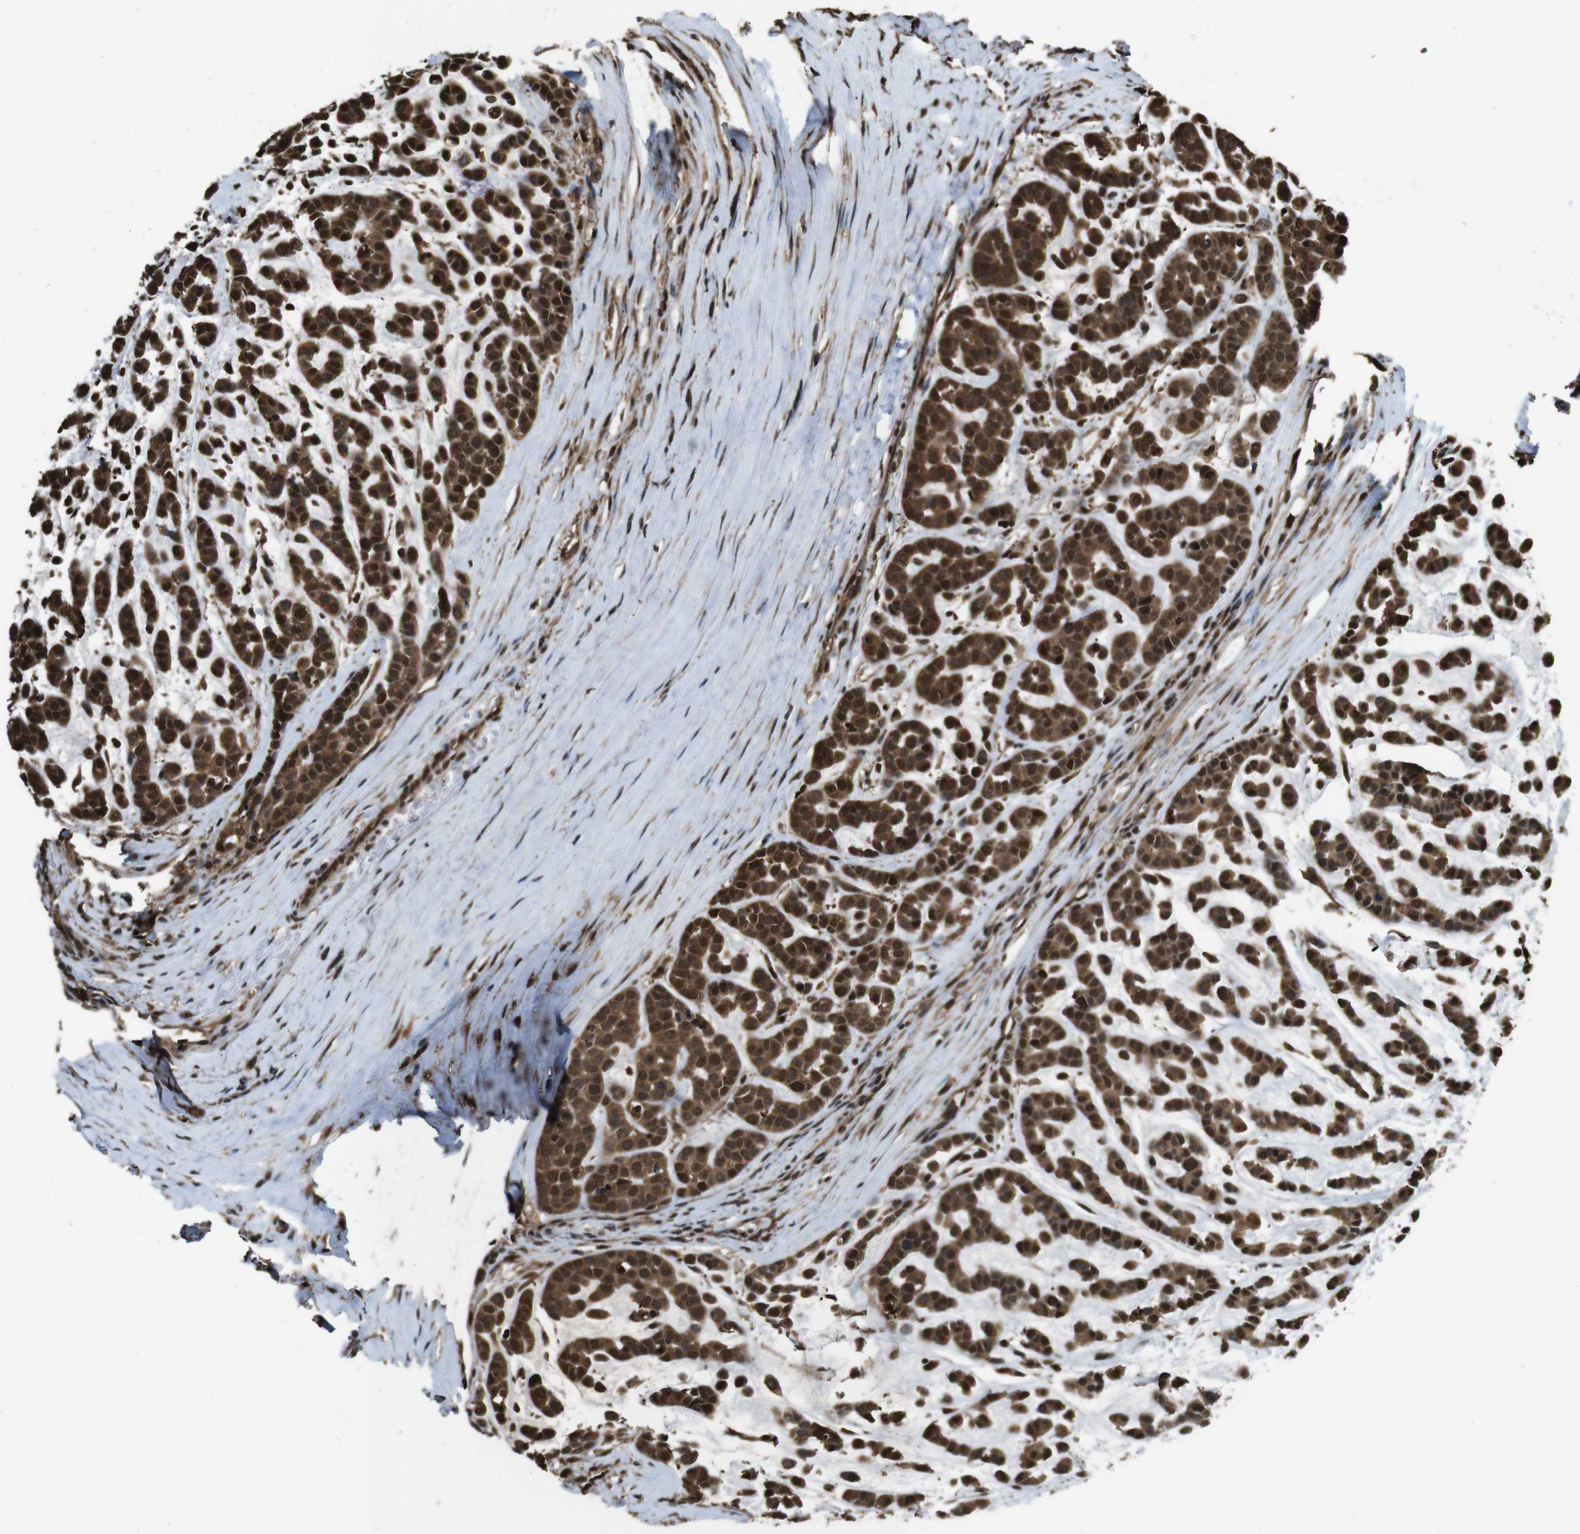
{"staining": {"intensity": "strong", "quantity": ">75%", "location": "cytoplasmic/membranous,nuclear"}, "tissue": "head and neck cancer", "cell_type": "Tumor cells", "image_type": "cancer", "snomed": [{"axis": "morphology", "description": "Adenocarcinoma, NOS"}, {"axis": "morphology", "description": "Adenoma, NOS"}, {"axis": "topography", "description": "Head-Neck"}], "caption": "This histopathology image reveals immunohistochemistry (IHC) staining of head and neck cancer, with high strong cytoplasmic/membranous and nuclear staining in approximately >75% of tumor cells.", "gene": "VCP", "patient": {"sex": "female", "age": 55}}